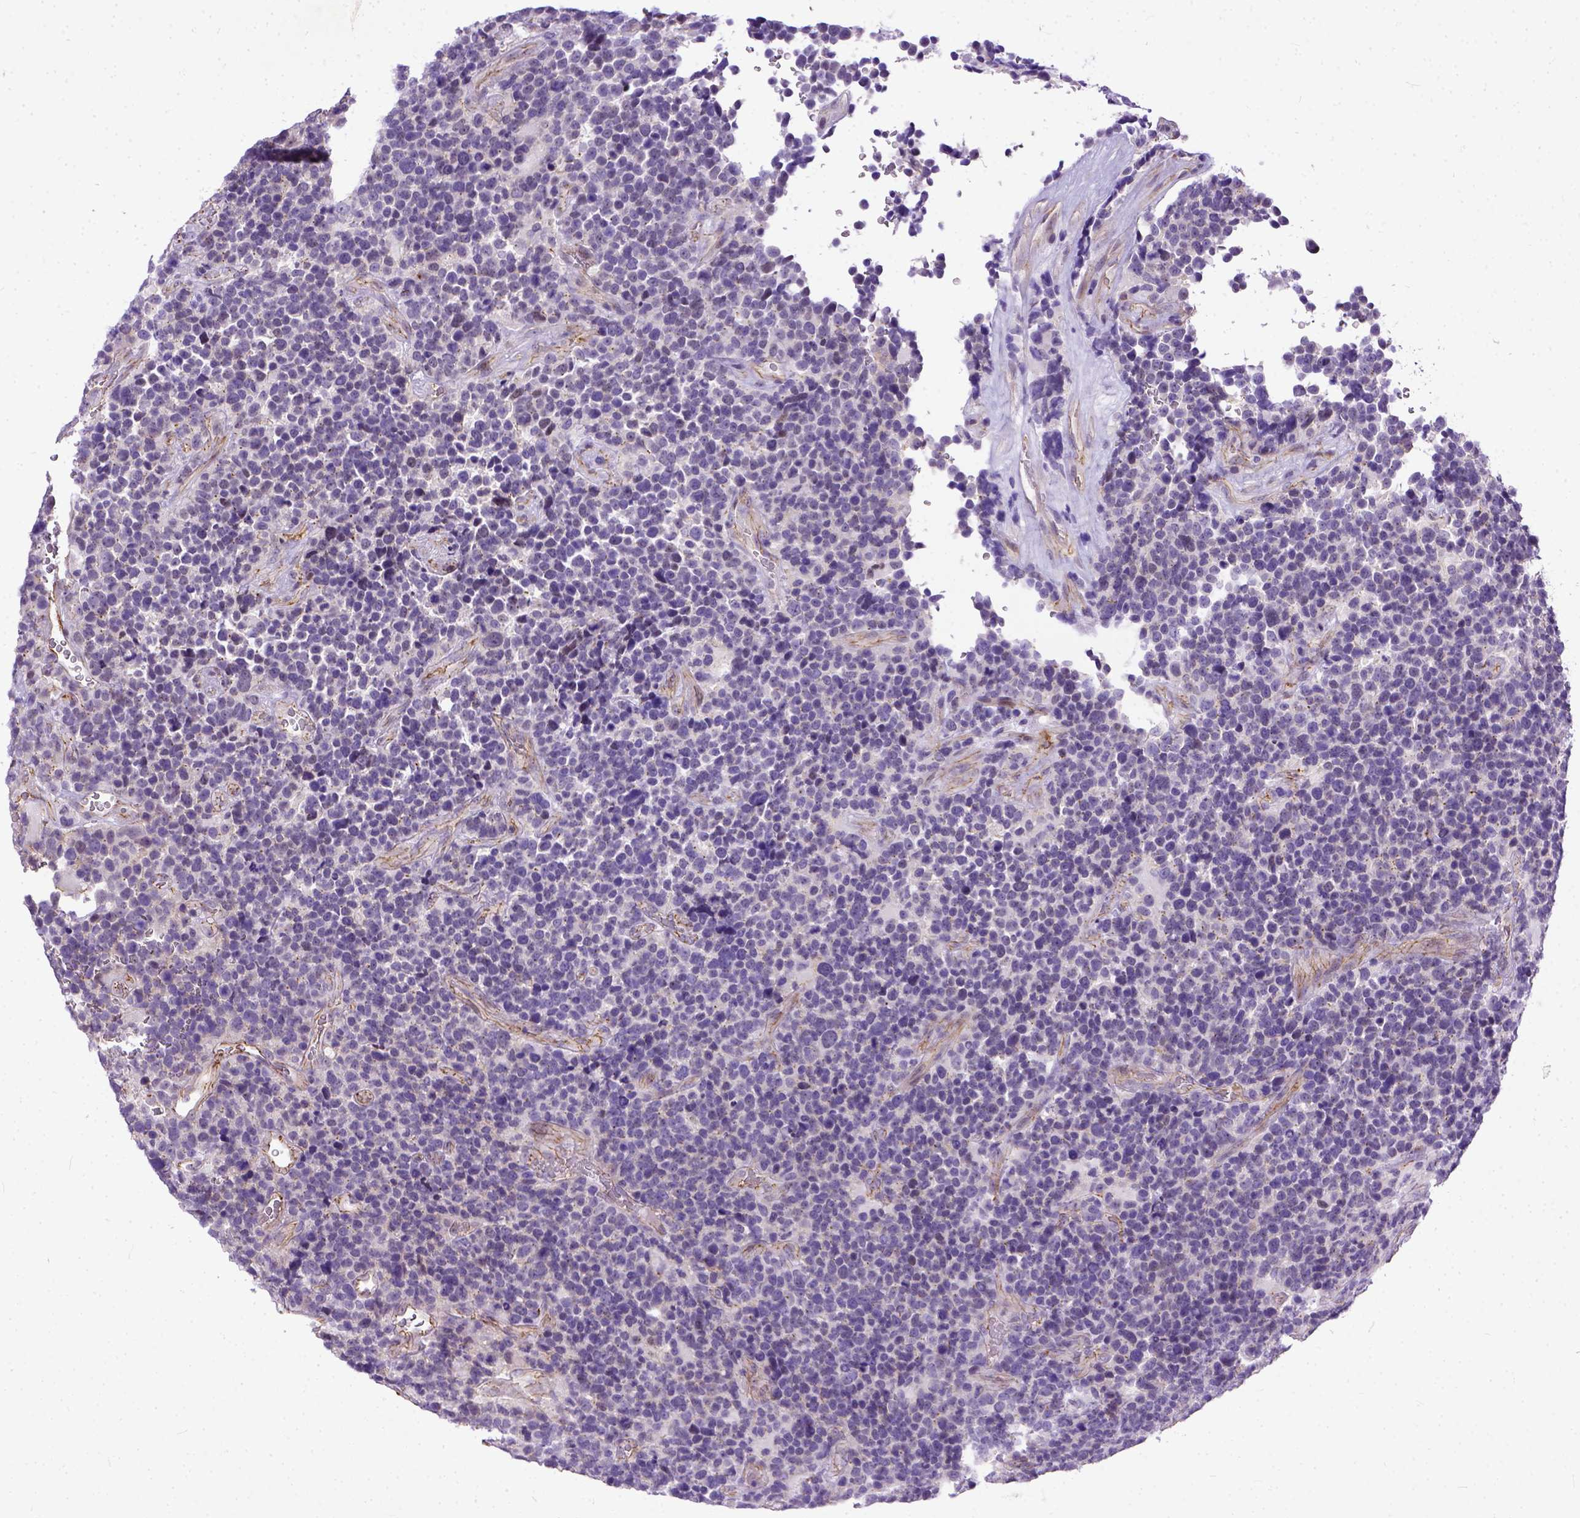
{"staining": {"intensity": "negative", "quantity": "none", "location": "none"}, "tissue": "glioma", "cell_type": "Tumor cells", "image_type": "cancer", "snomed": [{"axis": "morphology", "description": "Glioma, malignant, High grade"}, {"axis": "topography", "description": "Brain"}], "caption": "An image of human malignant glioma (high-grade) is negative for staining in tumor cells. (Immunohistochemistry (ihc), brightfield microscopy, high magnification).", "gene": "ADGRF1", "patient": {"sex": "male", "age": 33}}